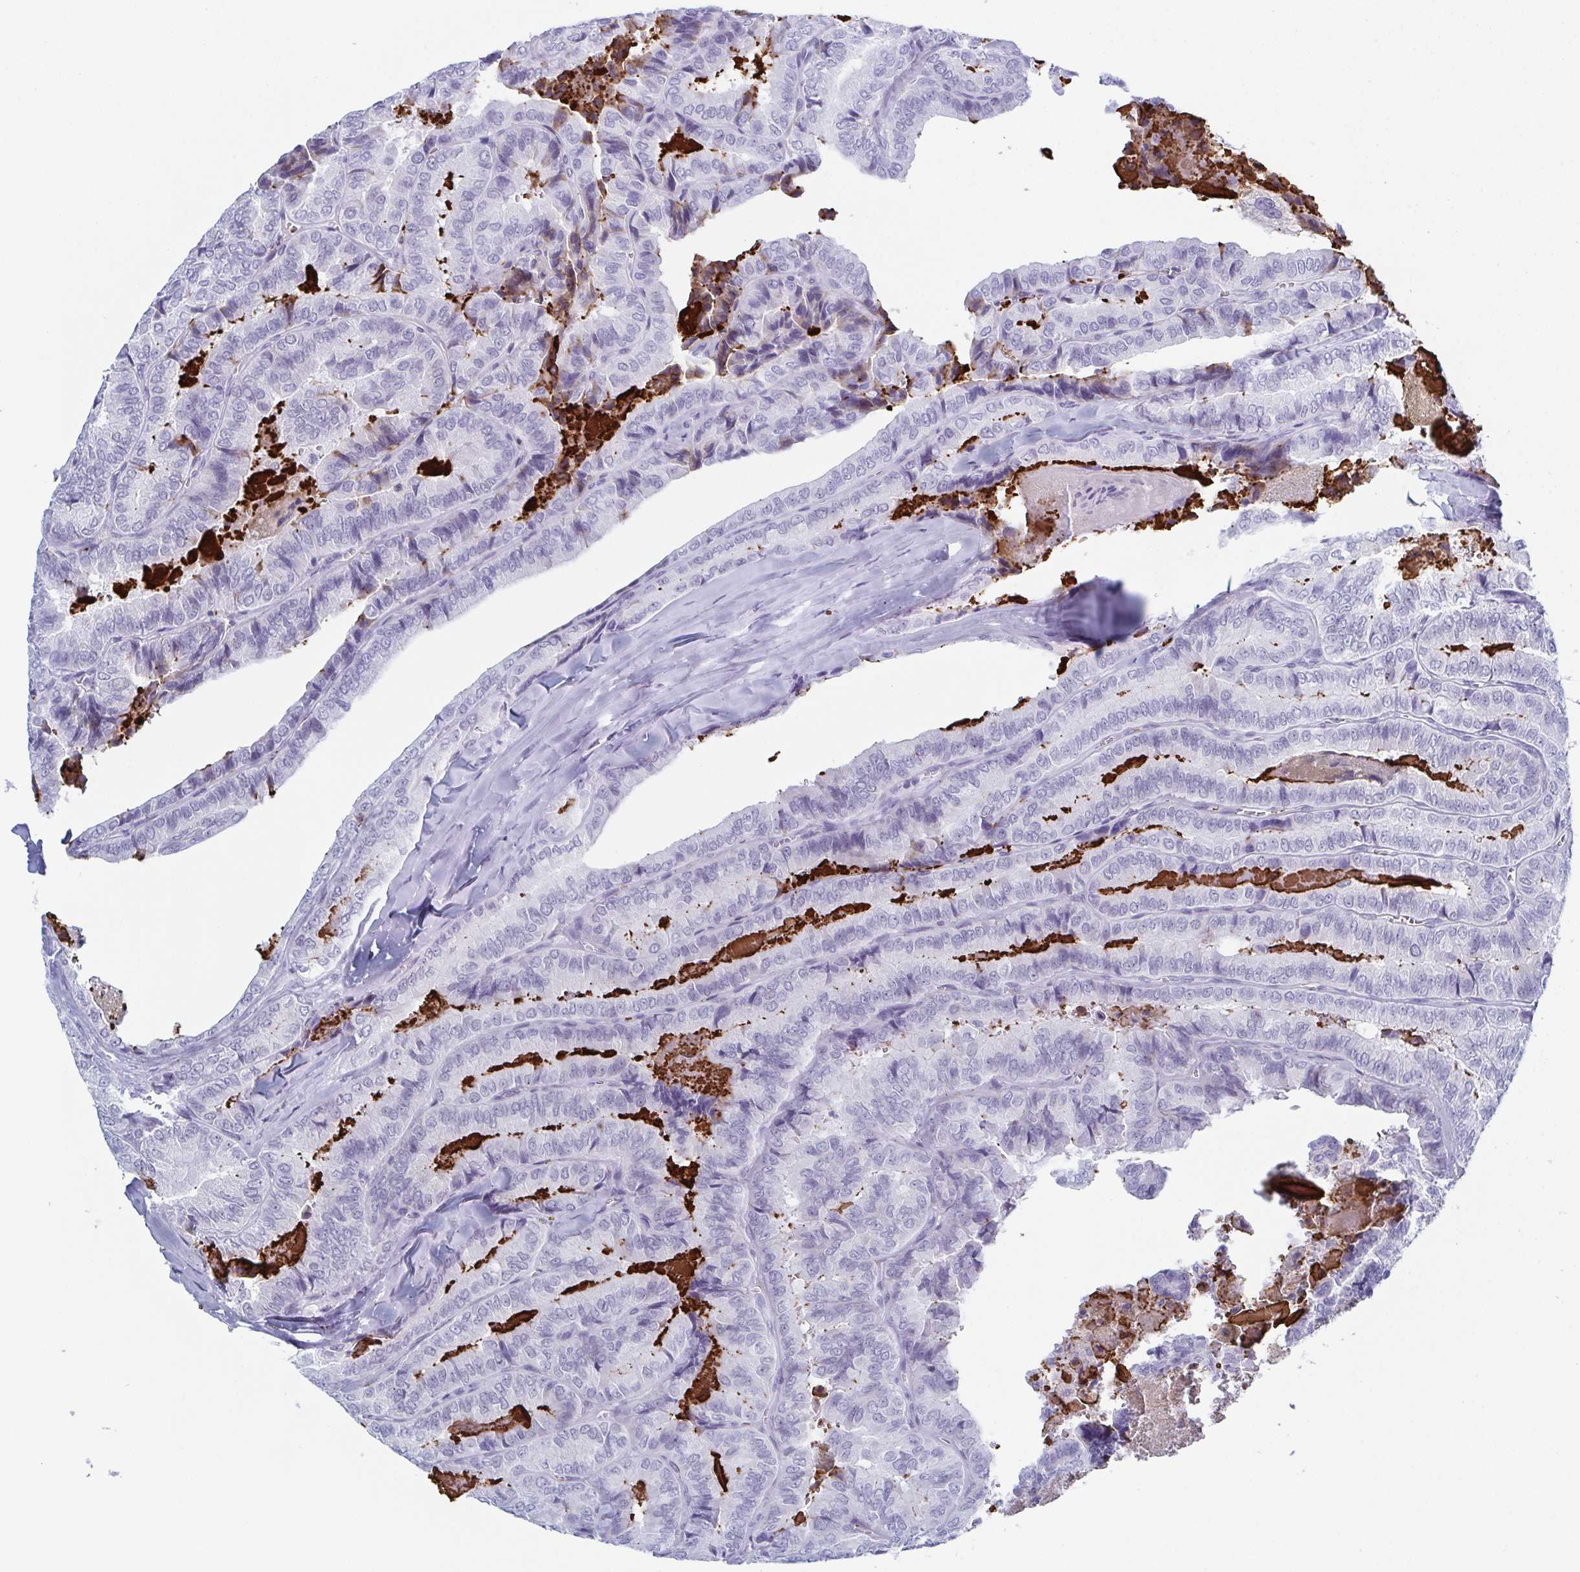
{"staining": {"intensity": "negative", "quantity": "none", "location": "none"}, "tissue": "thyroid cancer", "cell_type": "Tumor cells", "image_type": "cancer", "snomed": [{"axis": "morphology", "description": "Papillary adenocarcinoma, NOS"}, {"axis": "topography", "description": "Thyroid gland"}], "caption": "Immunohistochemistry (IHC) histopathology image of neoplastic tissue: thyroid cancer stained with DAB (3,3'-diaminobenzidine) displays no significant protein expression in tumor cells.", "gene": "ZFP64", "patient": {"sex": "female", "age": 75}}